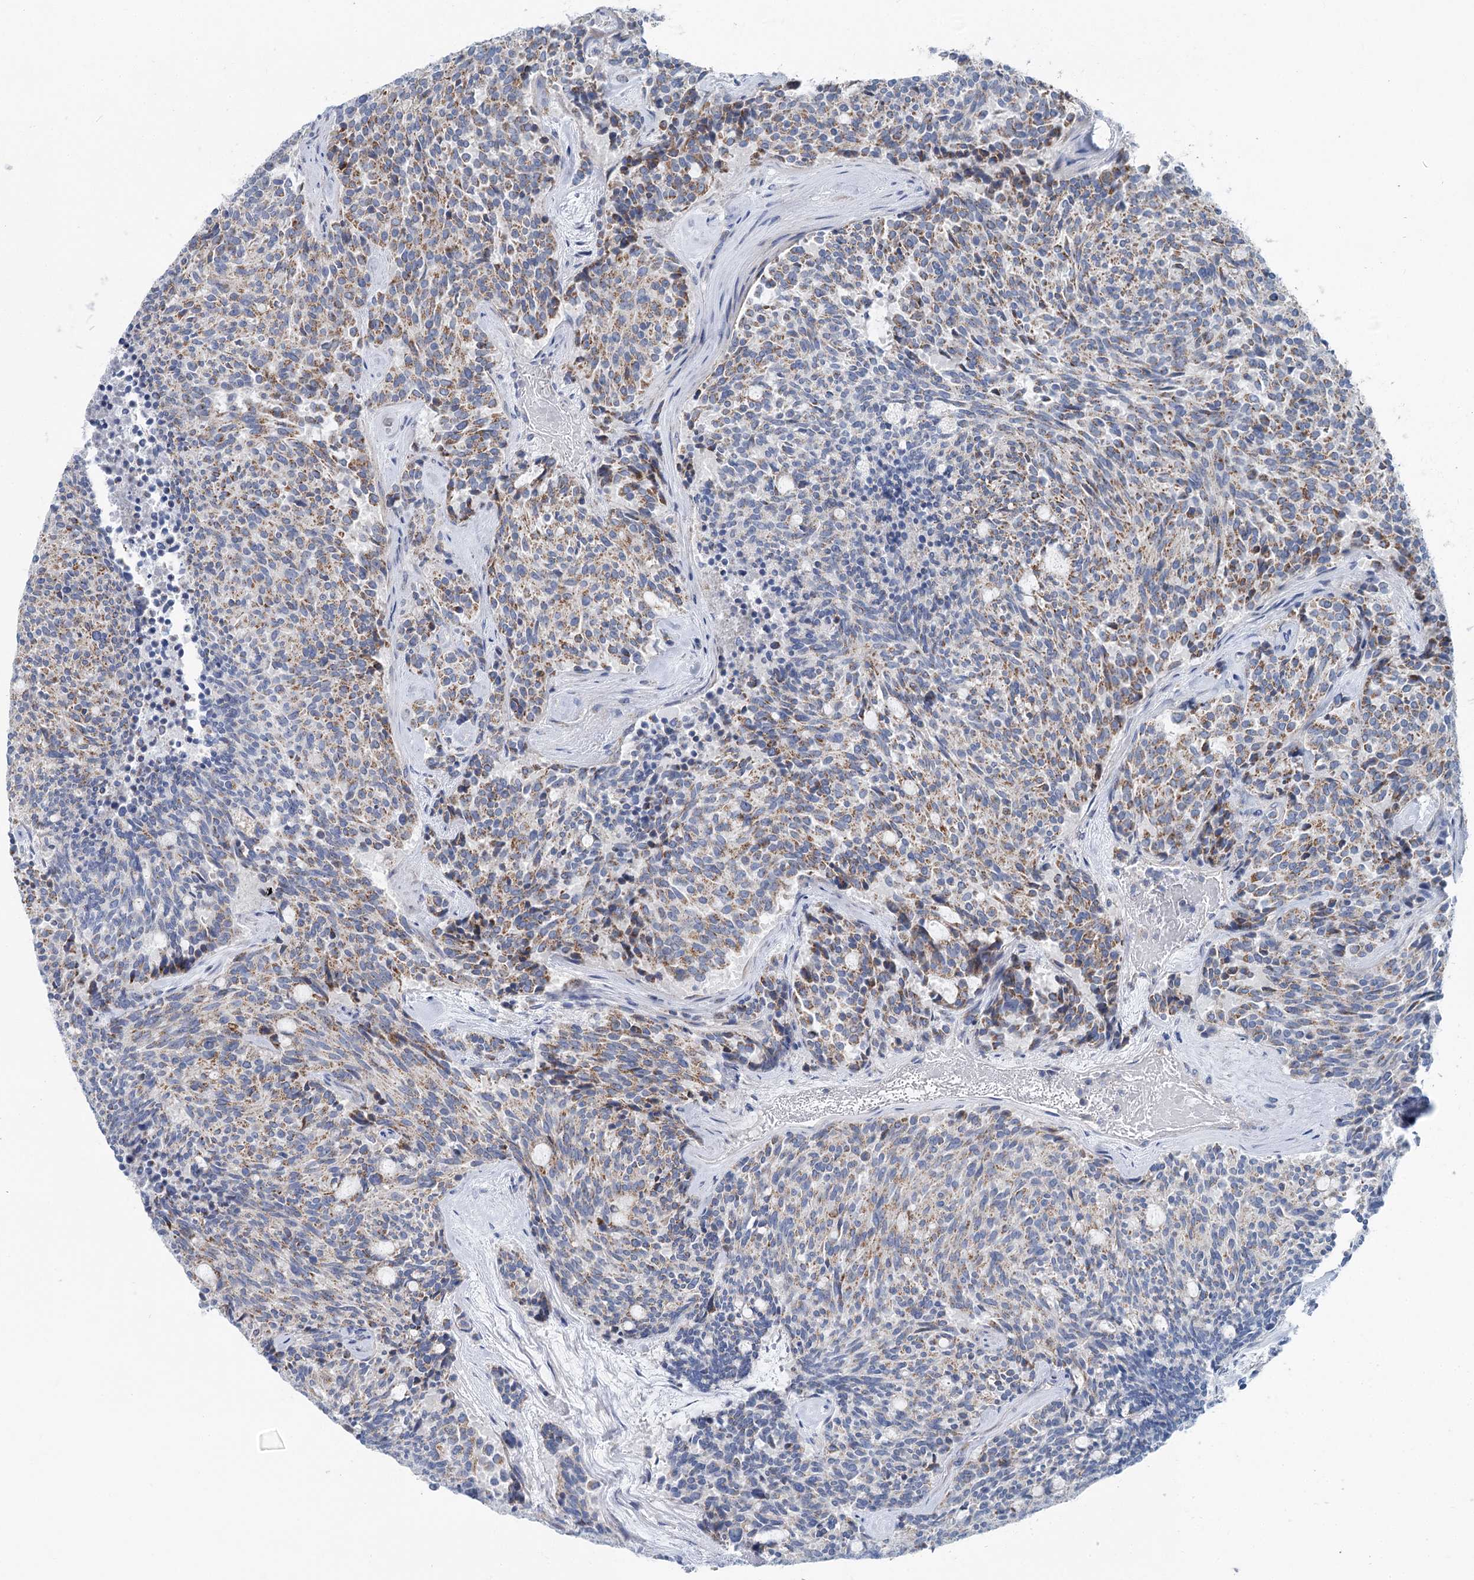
{"staining": {"intensity": "weak", "quantity": "25%-75%", "location": "cytoplasmic/membranous"}, "tissue": "carcinoid", "cell_type": "Tumor cells", "image_type": "cancer", "snomed": [{"axis": "morphology", "description": "Carcinoid, malignant, NOS"}, {"axis": "topography", "description": "Pancreas"}], "caption": "A high-resolution histopathology image shows immunohistochemistry staining of carcinoid (malignant), which displays weak cytoplasmic/membranous staining in about 25%-75% of tumor cells.", "gene": "MARK2", "patient": {"sex": "female", "age": 54}}